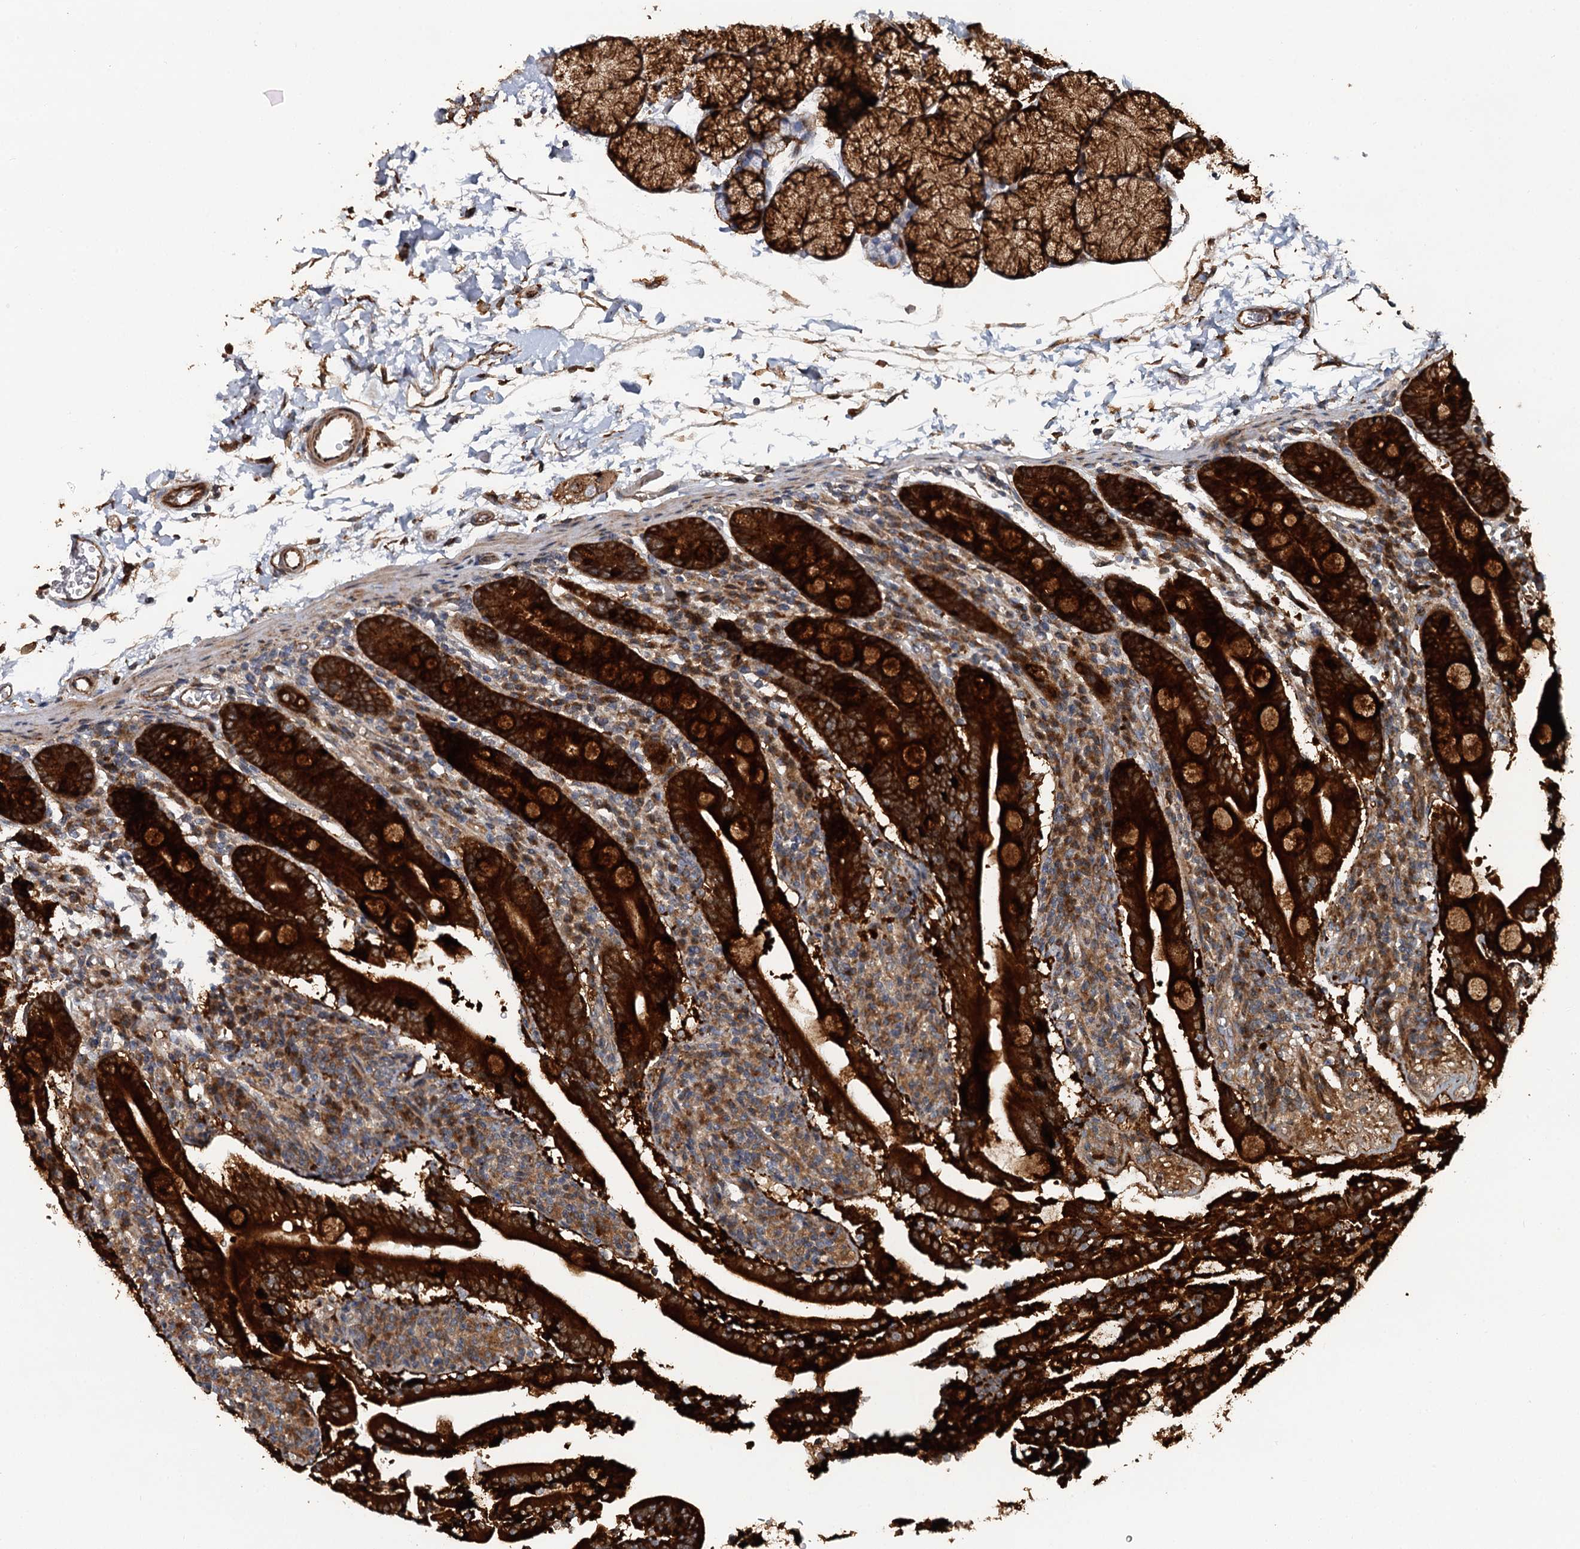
{"staining": {"intensity": "strong", "quantity": ">75%", "location": "cytoplasmic/membranous"}, "tissue": "duodenum", "cell_type": "Glandular cells", "image_type": "normal", "snomed": [{"axis": "morphology", "description": "Normal tissue, NOS"}, {"axis": "topography", "description": "Duodenum"}], "caption": "This is a photomicrograph of immunohistochemistry staining of unremarkable duodenum, which shows strong staining in the cytoplasmic/membranous of glandular cells.", "gene": "LRRK2", "patient": {"sex": "male", "age": 35}}